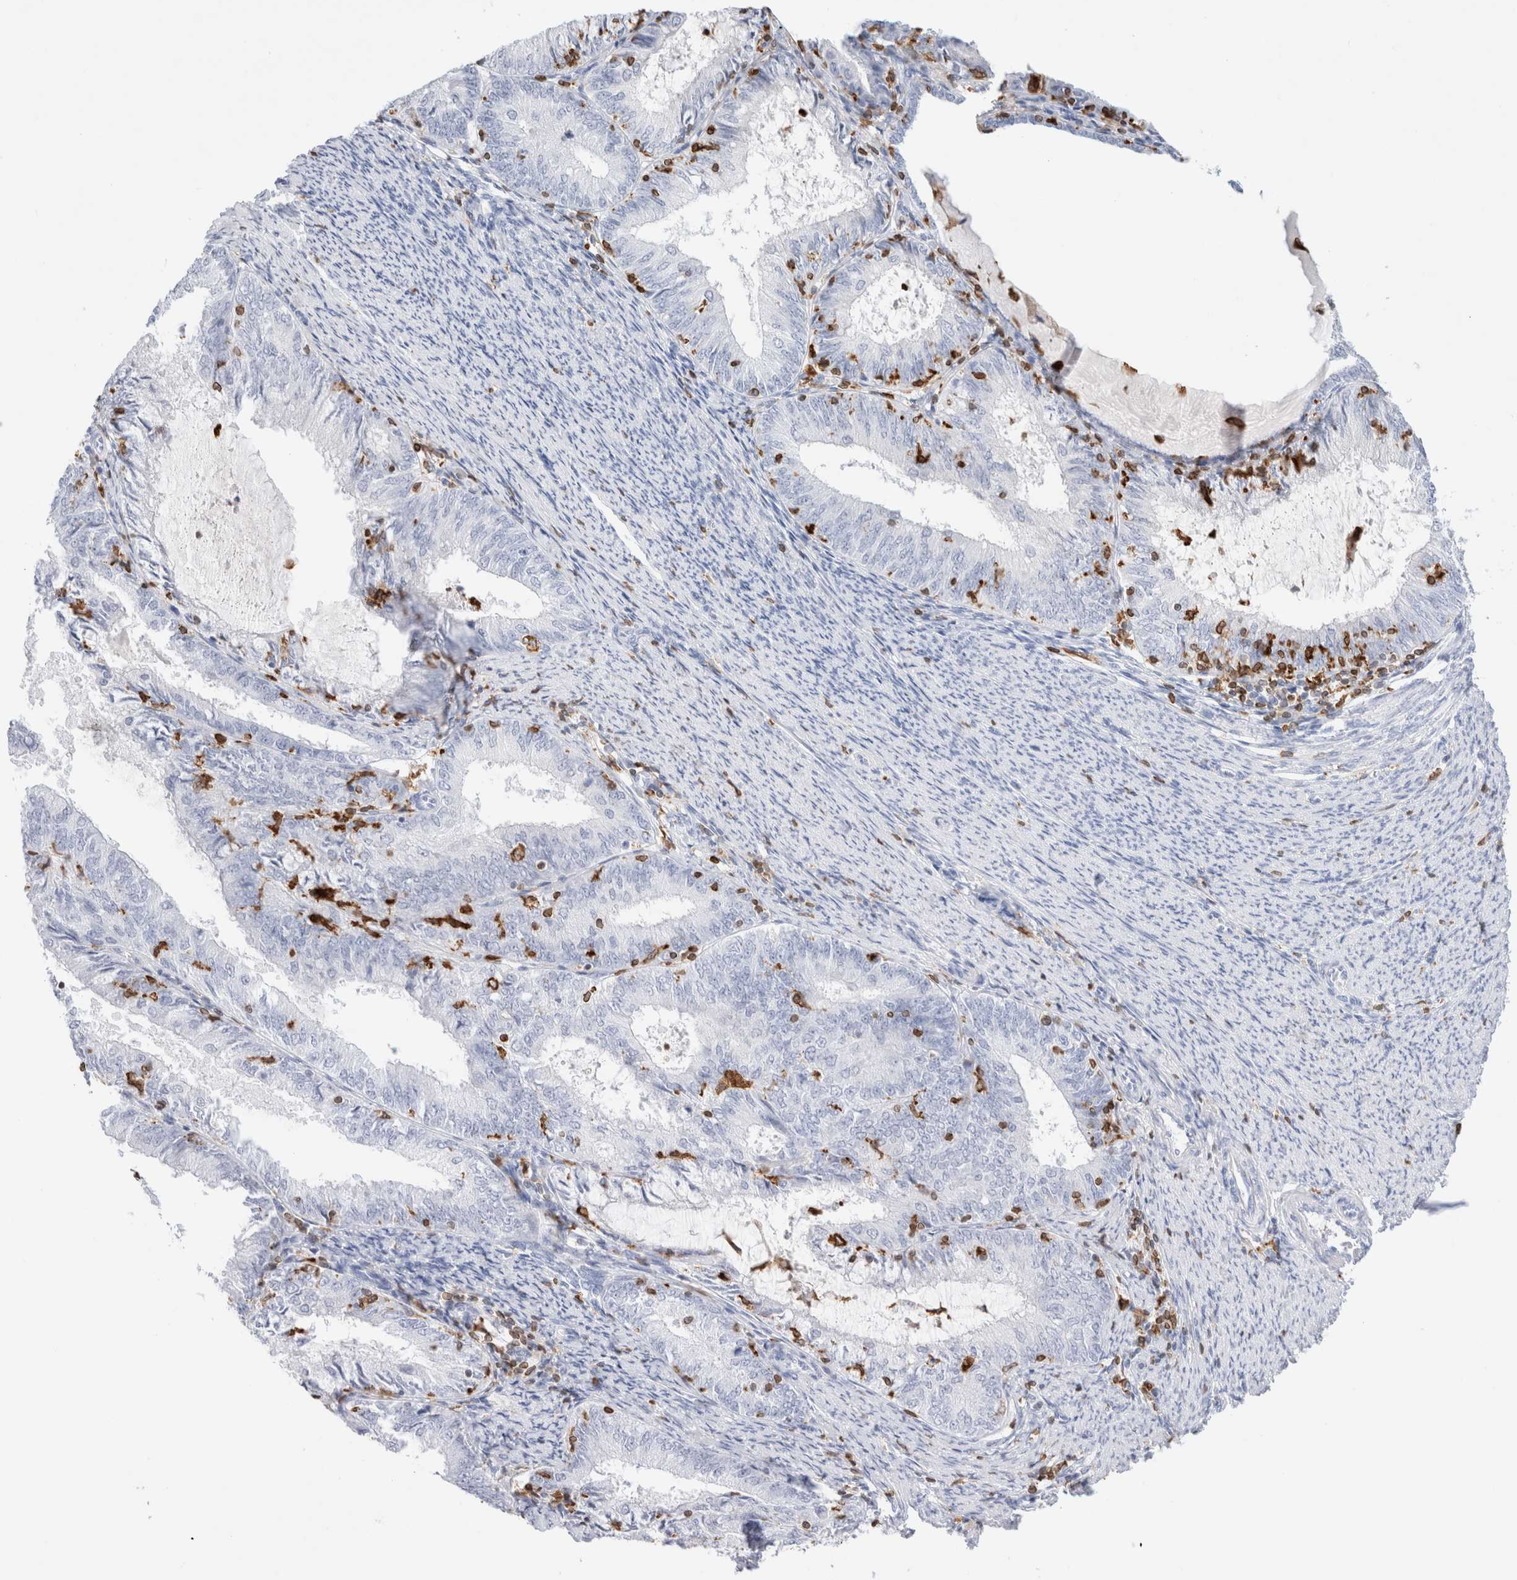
{"staining": {"intensity": "negative", "quantity": "none", "location": "none"}, "tissue": "endometrial cancer", "cell_type": "Tumor cells", "image_type": "cancer", "snomed": [{"axis": "morphology", "description": "Adenocarcinoma, NOS"}, {"axis": "topography", "description": "Endometrium"}], "caption": "This is a photomicrograph of immunohistochemistry (IHC) staining of adenocarcinoma (endometrial), which shows no positivity in tumor cells. (Immunohistochemistry (ihc), brightfield microscopy, high magnification).", "gene": "ALOX5AP", "patient": {"sex": "female", "age": 57}}